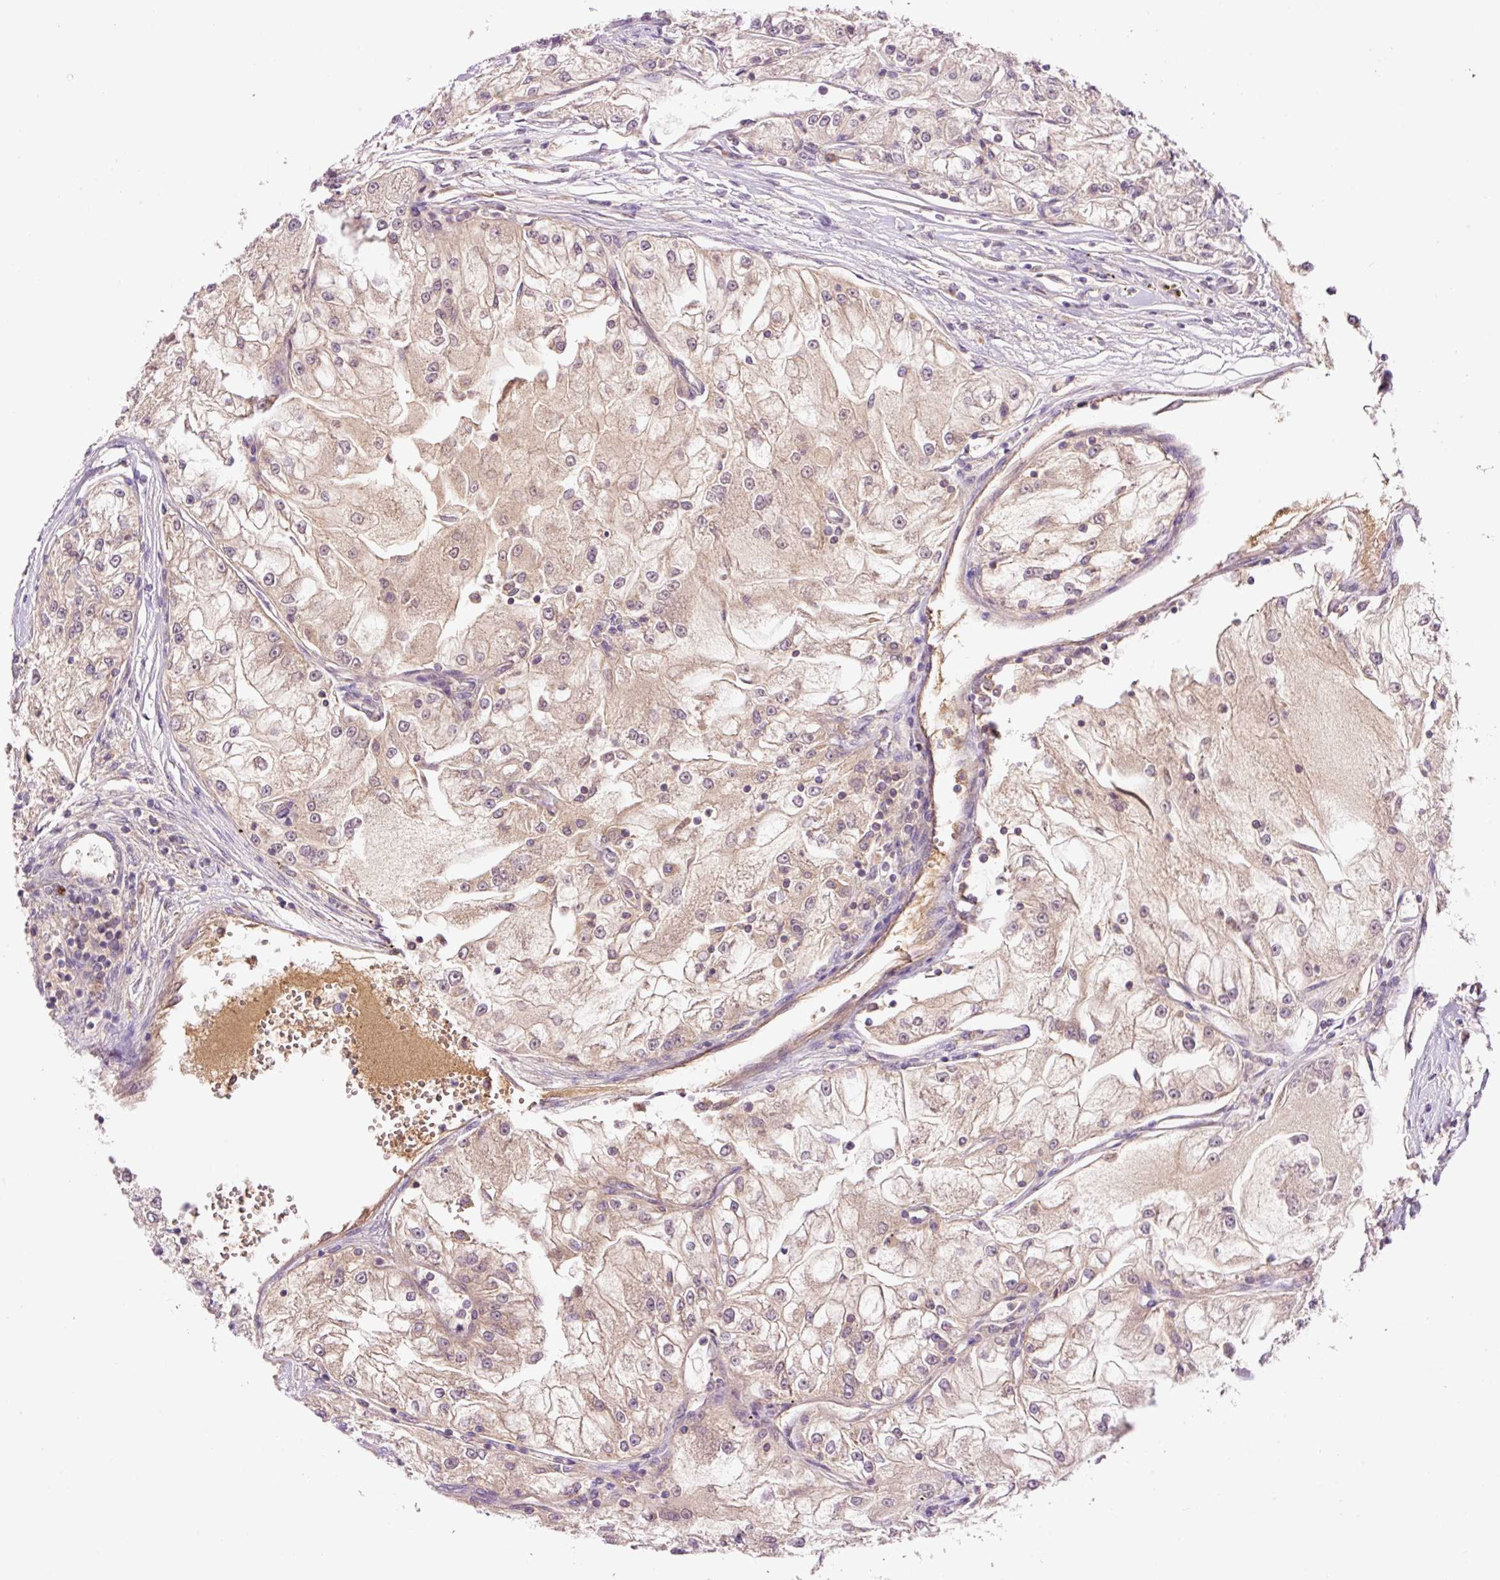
{"staining": {"intensity": "moderate", "quantity": ">75%", "location": "cytoplasmic/membranous"}, "tissue": "renal cancer", "cell_type": "Tumor cells", "image_type": "cancer", "snomed": [{"axis": "morphology", "description": "Adenocarcinoma, NOS"}, {"axis": "topography", "description": "Kidney"}], "caption": "Adenocarcinoma (renal) tissue reveals moderate cytoplasmic/membranous positivity in about >75% of tumor cells, visualized by immunohistochemistry.", "gene": "DPPA4", "patient": {"sex": "female", "age": 72}}